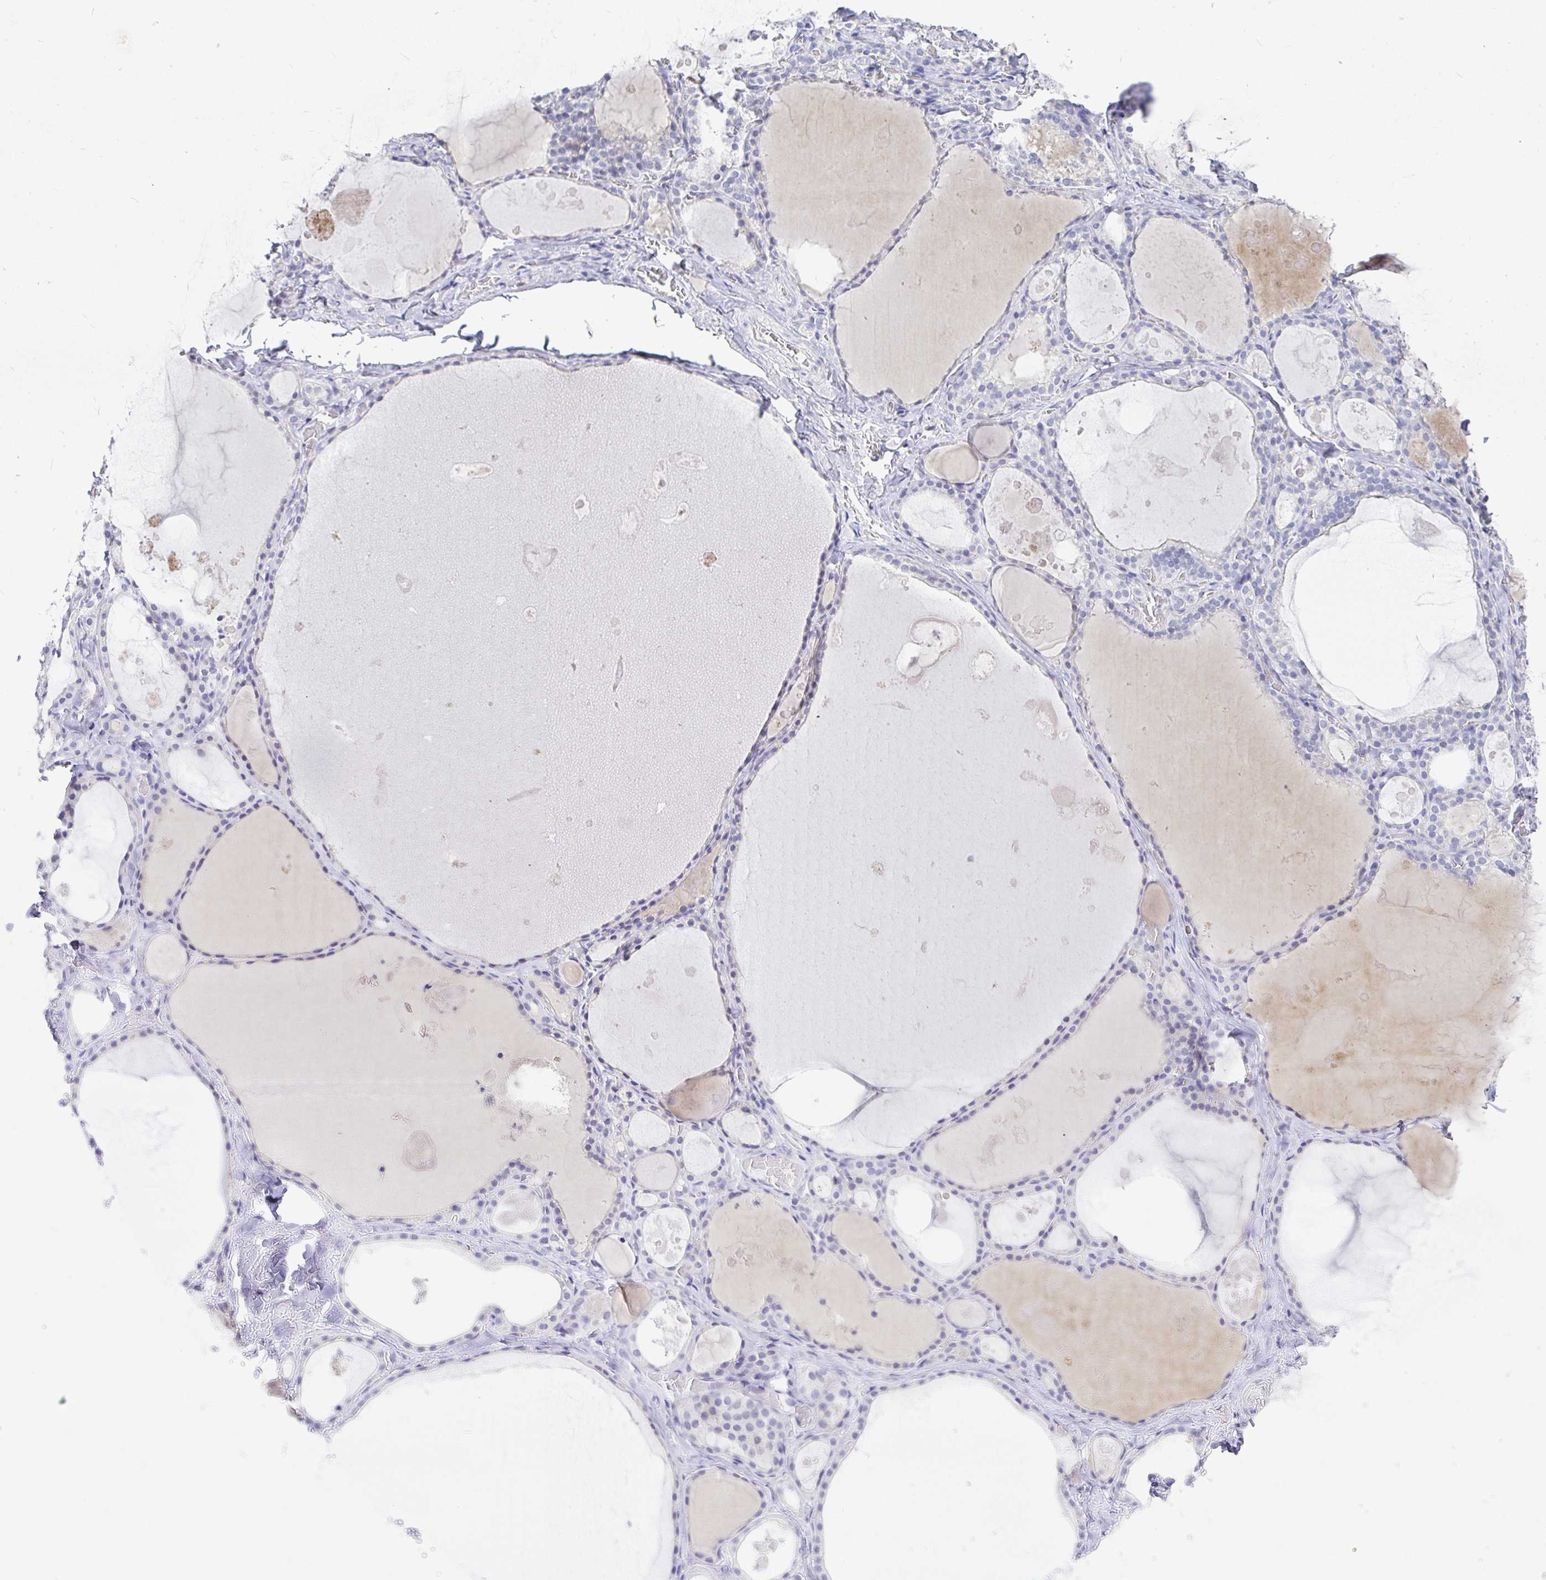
{"staining": {"intensity": "negative", "quantity": "none", "location": "none"}, "tissue": "thyroid gland", "cell_type": "Glandular cells", "image_type": "normal", "snomed": [{"axis": "morphology", "description": "Normal tissue, NOS"}, {"axis": "topography", "description": "Thyroid gland"}], "caption": "Photomicrograph shows no protein expression in glandular cells of unremarkable thyroid gland. Brightfield microscopy of immunohistochemistry (IHC) stained with DAB (3,3'-diaminobenzidine) (brown) and hematoxylin (blue), captured at high magnification.", "gene": "EZHIP", "patient": {"sex": "male", "age": 56}}